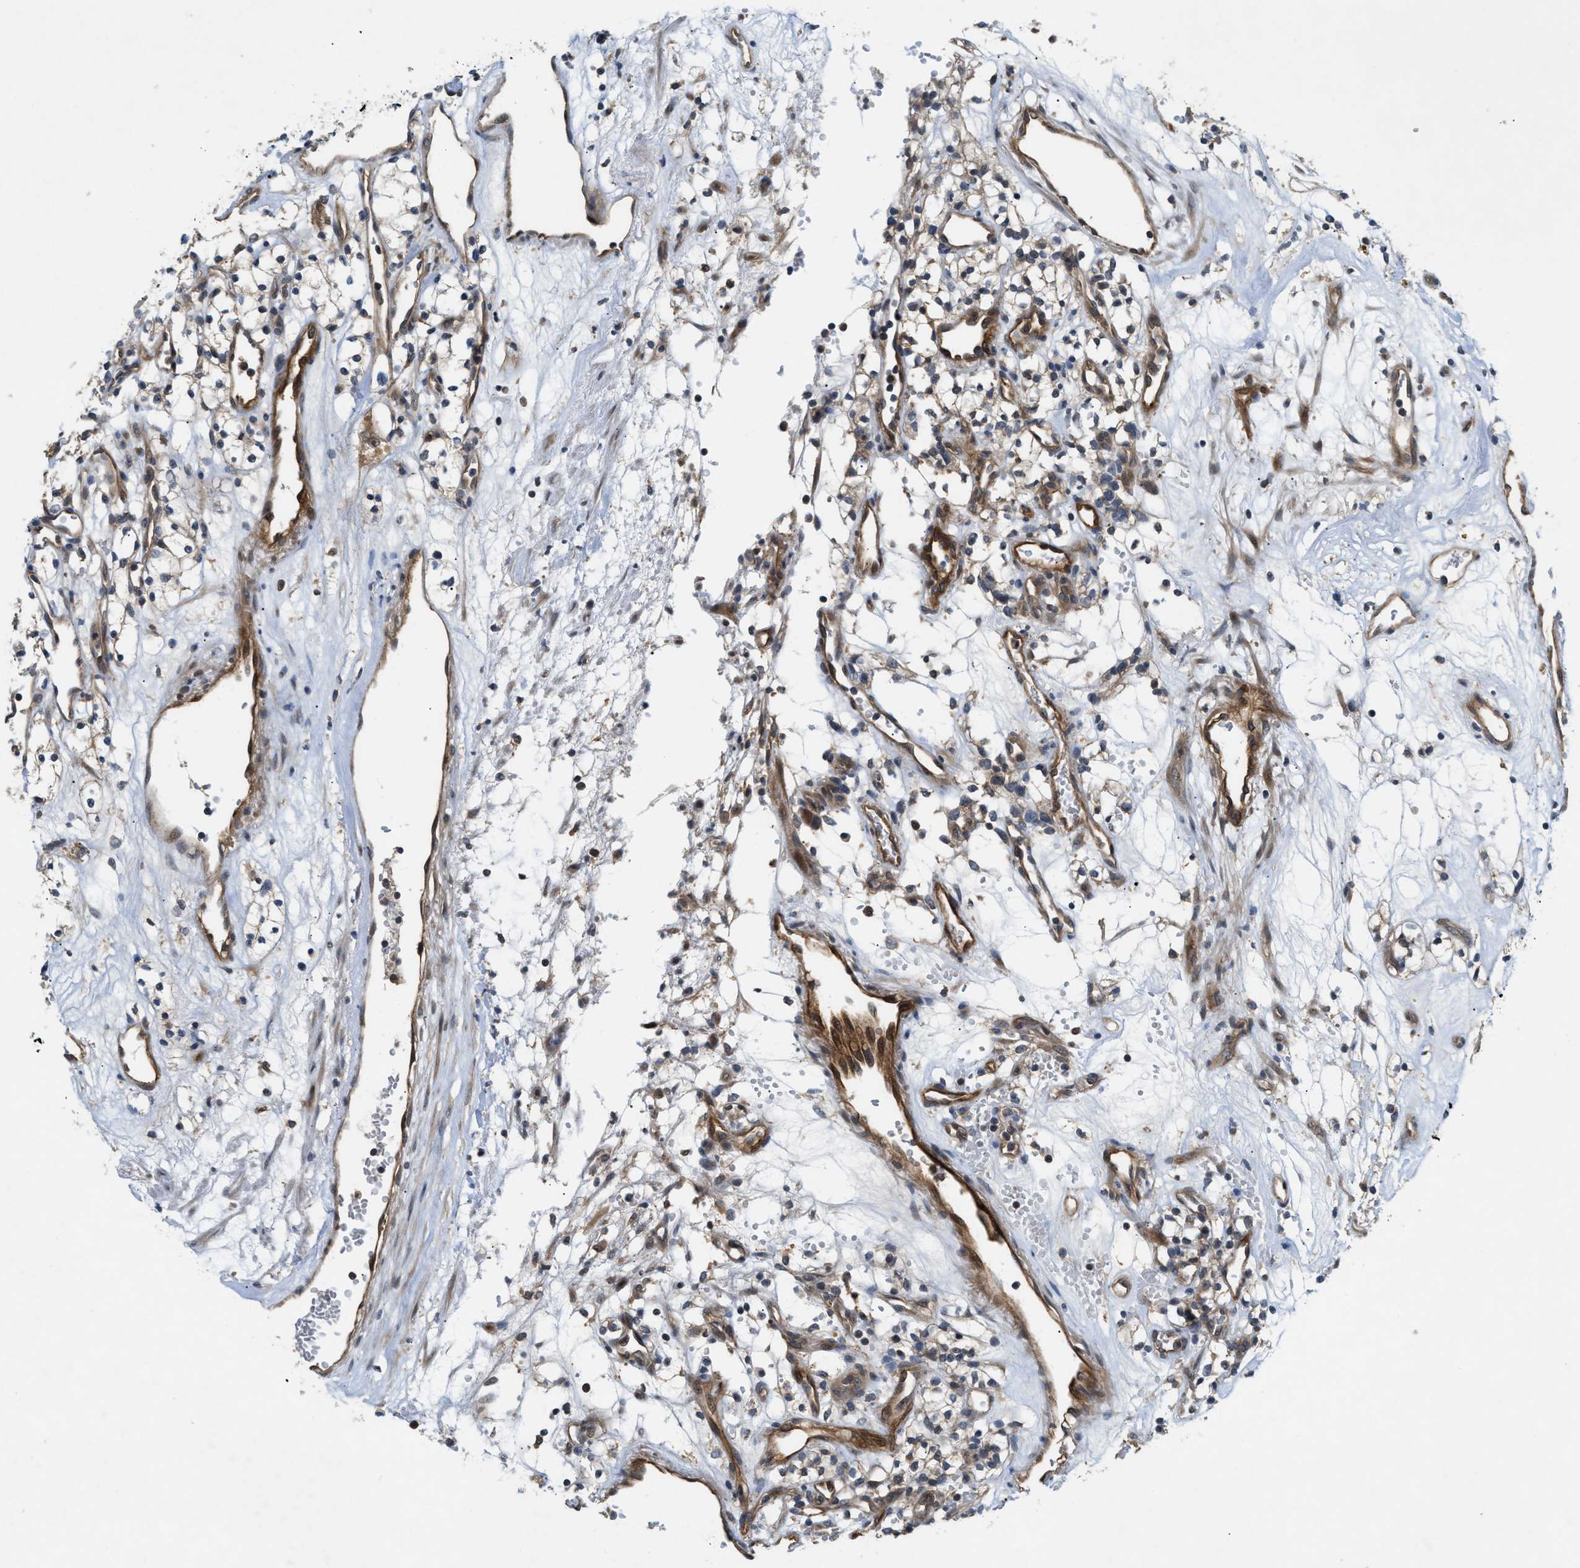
{"staining": {"intensity": "negative", "quantity": "none", "location": "none"}, "tissue": "renal cancer", "cell_type": "Tumor cells", "image_type": "cancer", "snomed": [{"axis": "morphology", "description": "Adenocarcinoma, NOS"}, {"axis": "topography", "description": "Kidney"}], "caption": "Renal cancer (adenocarcinoma) was stained to show a protein in brown. There is no significant staining in tumor cells.", "gene": "TRAK2", "patient": {"sex": "male", "age": 59}}